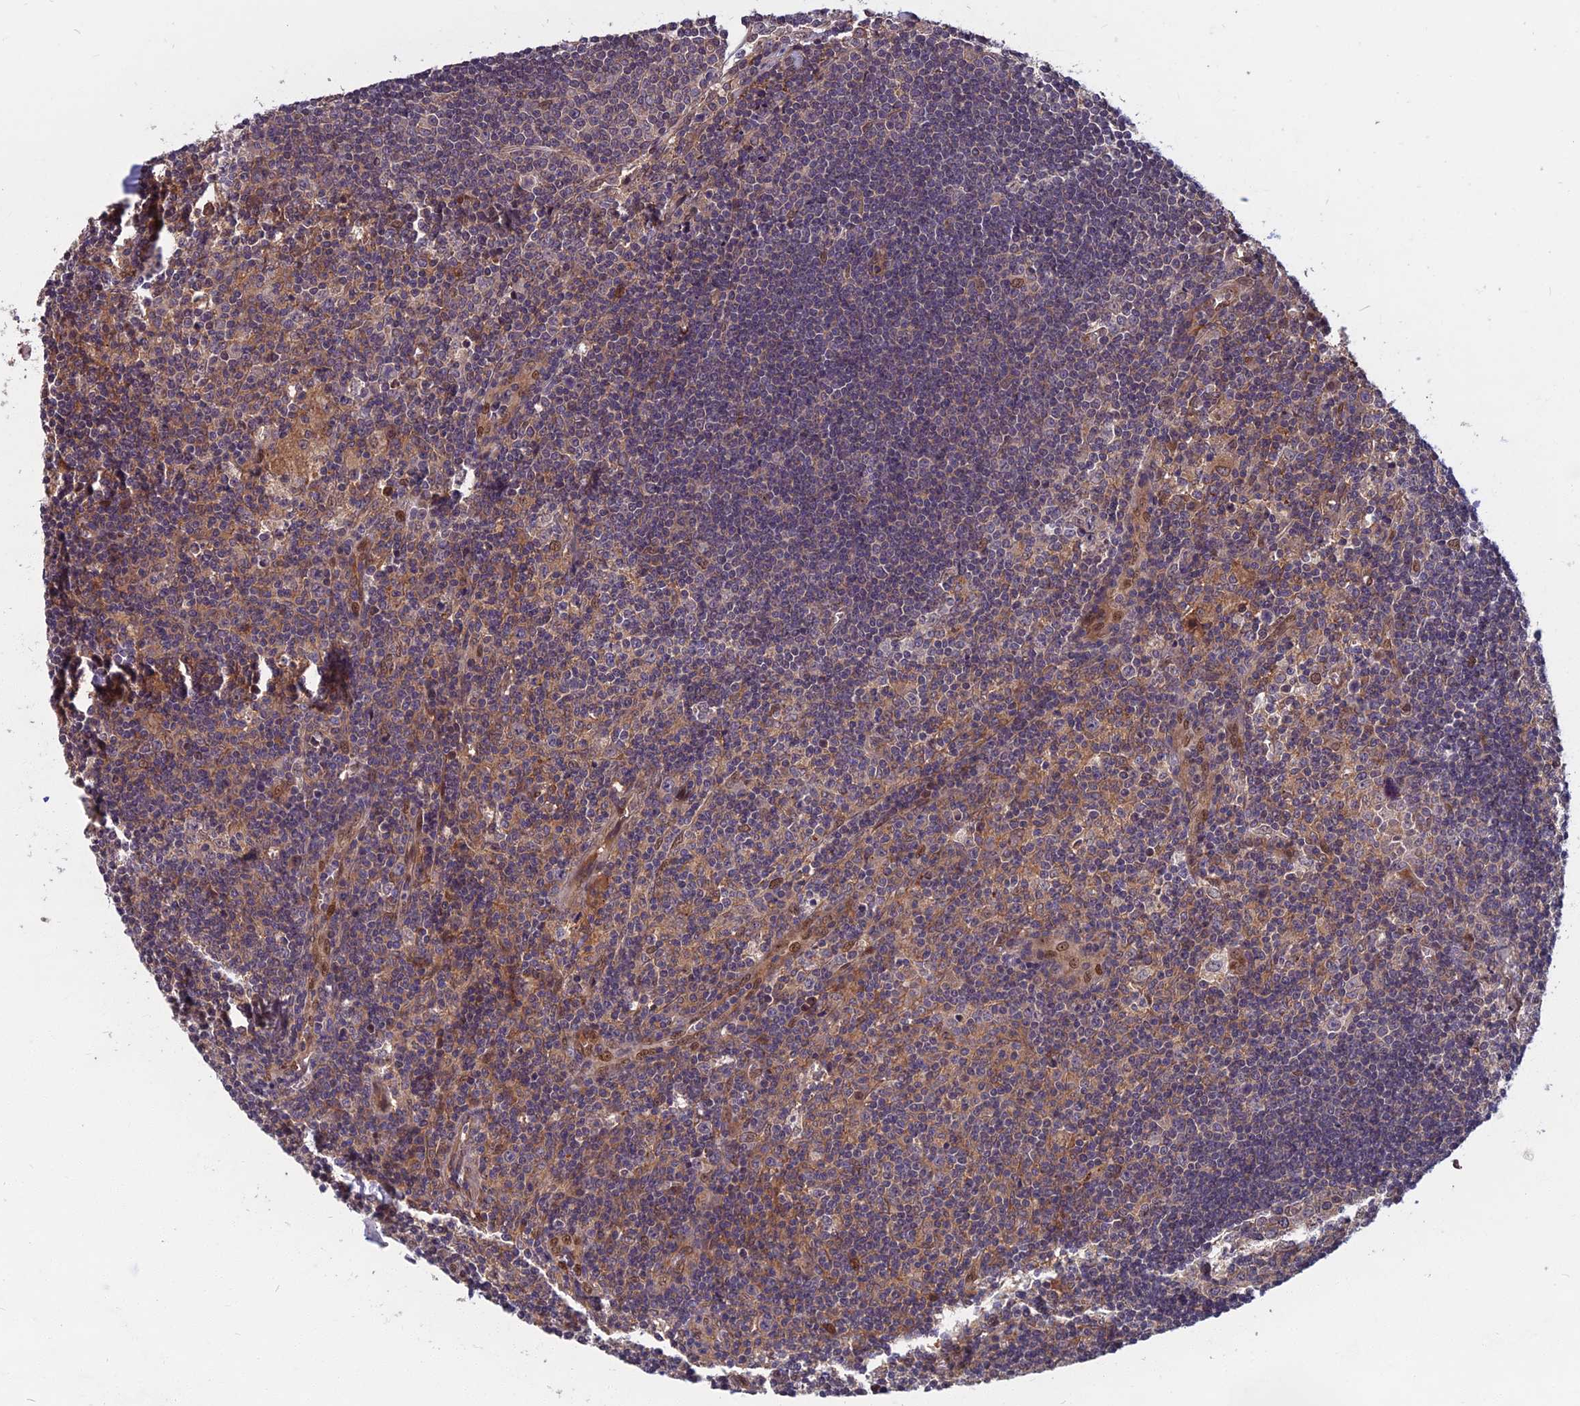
{"staining": {"intensity": "moderate", "quantity": ">75%", "location": "cytoplasmic/membranous,nuclear"}, "tissue": "lymph node", "cell_type": "Germinal center cells", "image_type": "normal", "snomed": [{"axis": "morphology", "description": "Normal tissue, NOS"}, {"axis": "topography", "description": "Lymph node"}], "caption": "An image of lymph node stained for a protein exhibits moderate cytoplasmic/membranous,nuclear brown staining in germinal center cells. (brown staining indicates protein expression, while blue staining denotes nuclei).", "gene": "SPG11", "patient": {"sex": "male", "age": 58}}